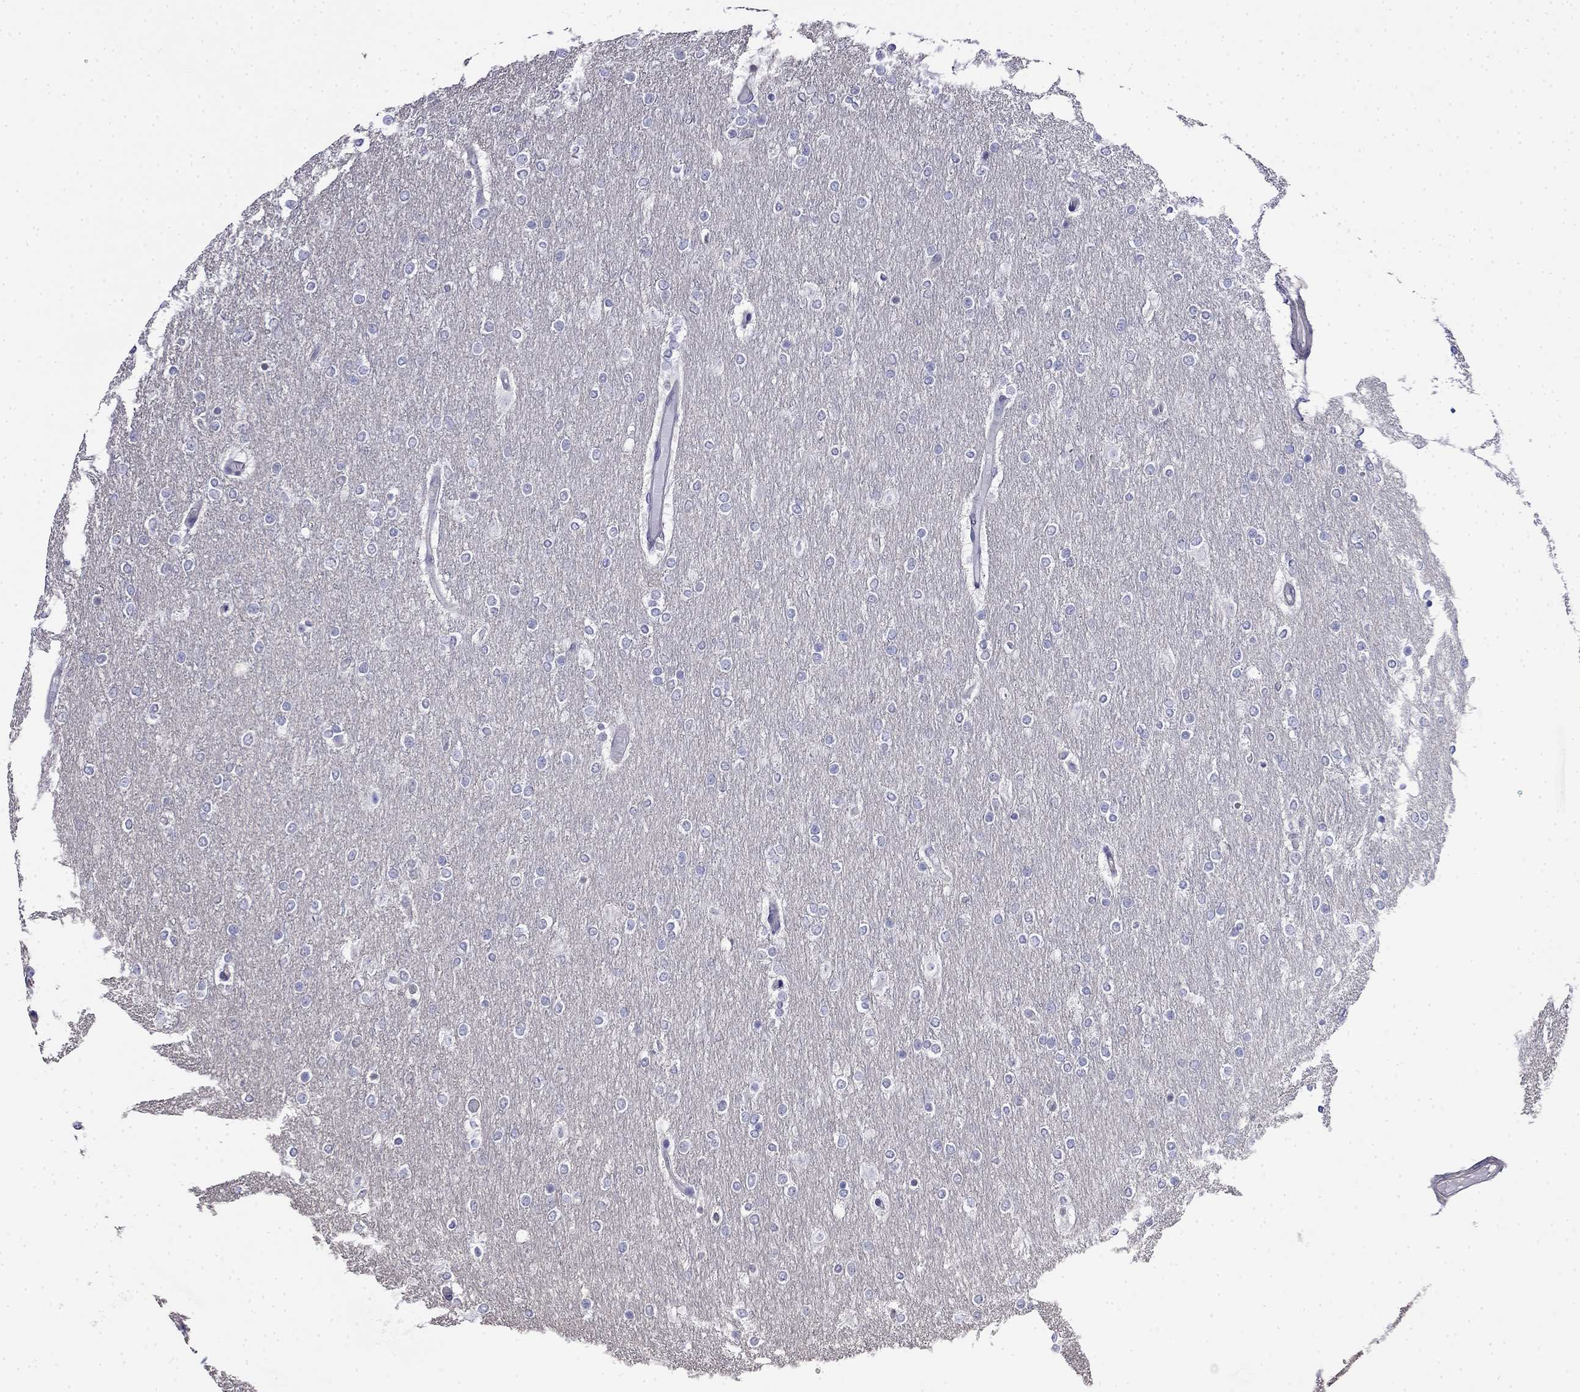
{"staining": {"intensity": "negative", "quantity": "none", "location": "none"}, "tissue": "glioma", "cell_type": "Tumor cells", "image_type": "cancer", "snomed": [{"axis": "morphology", "description": "Glioma, malignant, High grade"}, {"axis": "topography", "description": "Brain"}], "caption": "DAB (3,3'-diaminobenzidine) immunohistochemical staining of malignant glioma (high-grade) displays no significant expression in tumor cells.", "gene": "GUCA1B", "patient": {"sex": "female", "age": 61}}